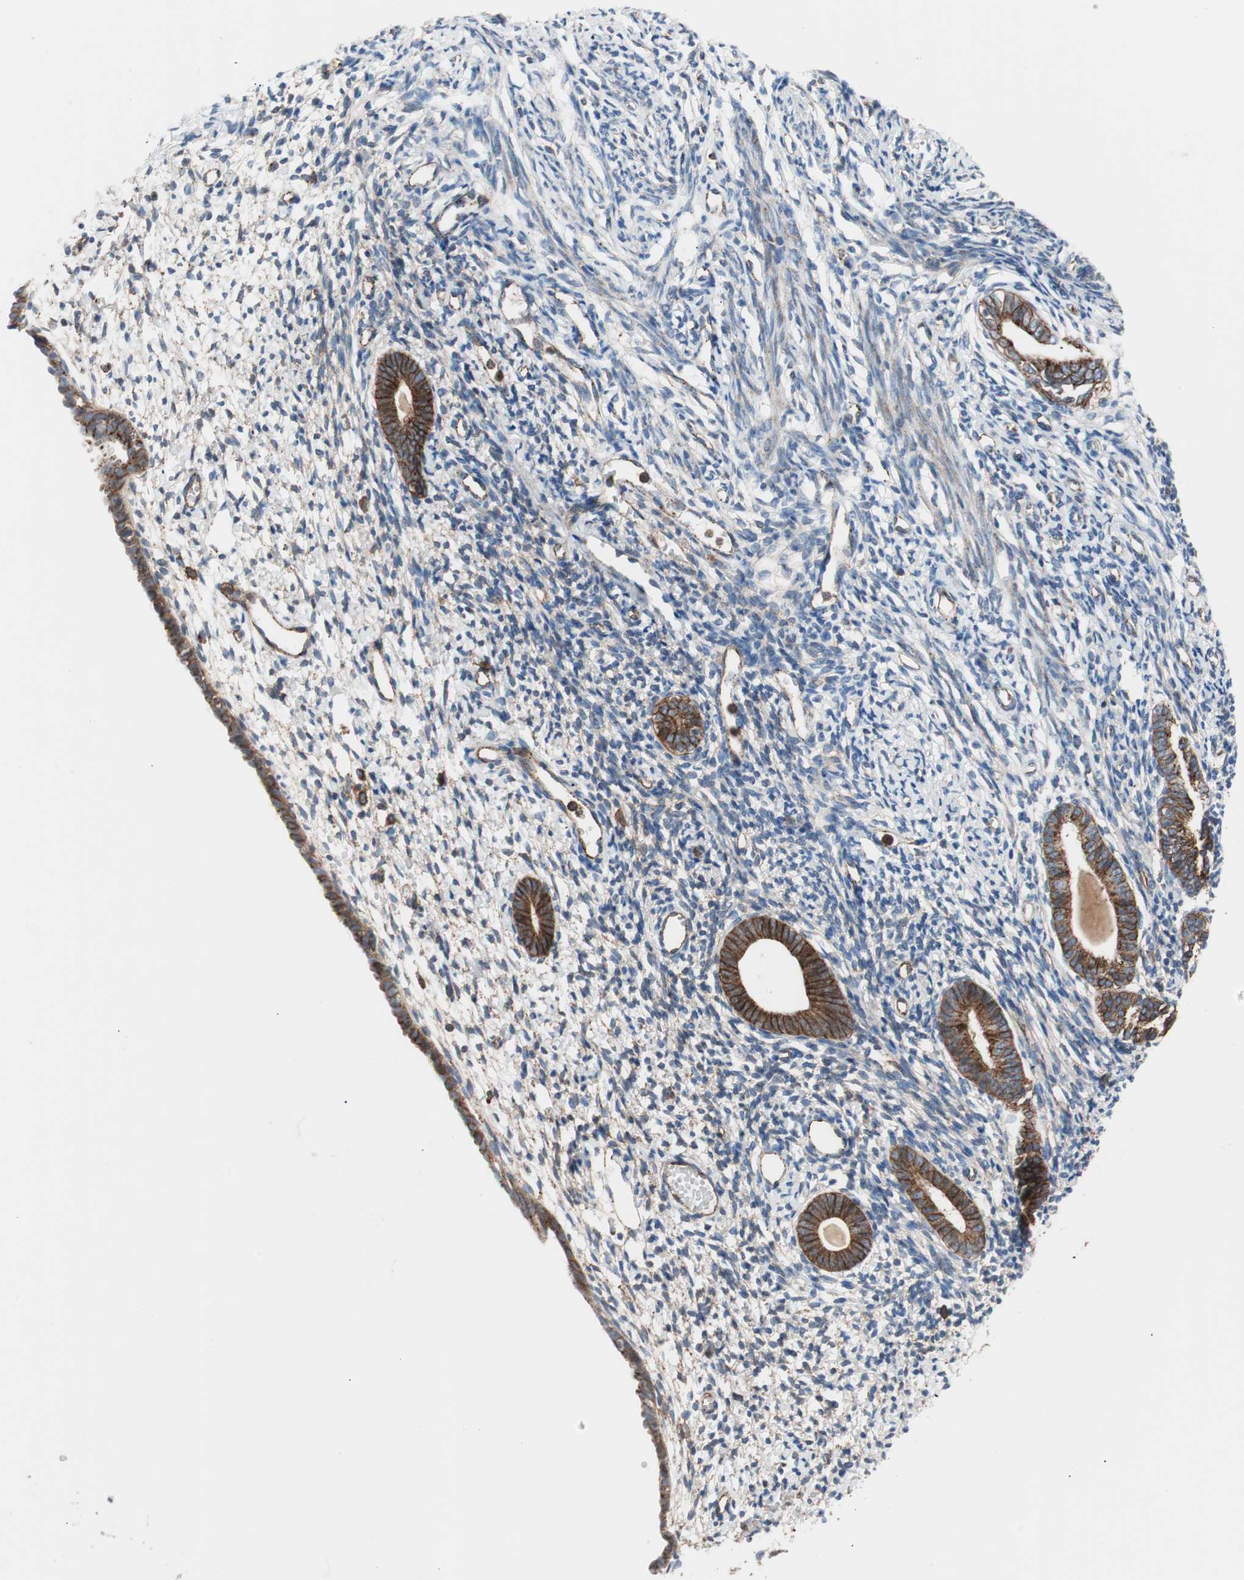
{"staining": {"intensity": "weak", "quantity": "25%-75%", "location": "cytoplasmic/membranous"}, "tissue": "endometrium", "cell_type": "Cells in endometrial stroma", "image_type": "normal", "snomed": [{"axis": "morphology", "description": "Normal tissue, NOS"}, {"axis": "topography", "description": "Endometrium"}], "caption": "A micrograph showing weak cytoplasmic/membranous staining in approximately 25%-75% of cells in endometrial stroma in benign endometrium, as visualized by brown immunohistochemical staining.", "gene": "FLOT2", "patient": {"sex": "female", "age": 71}}